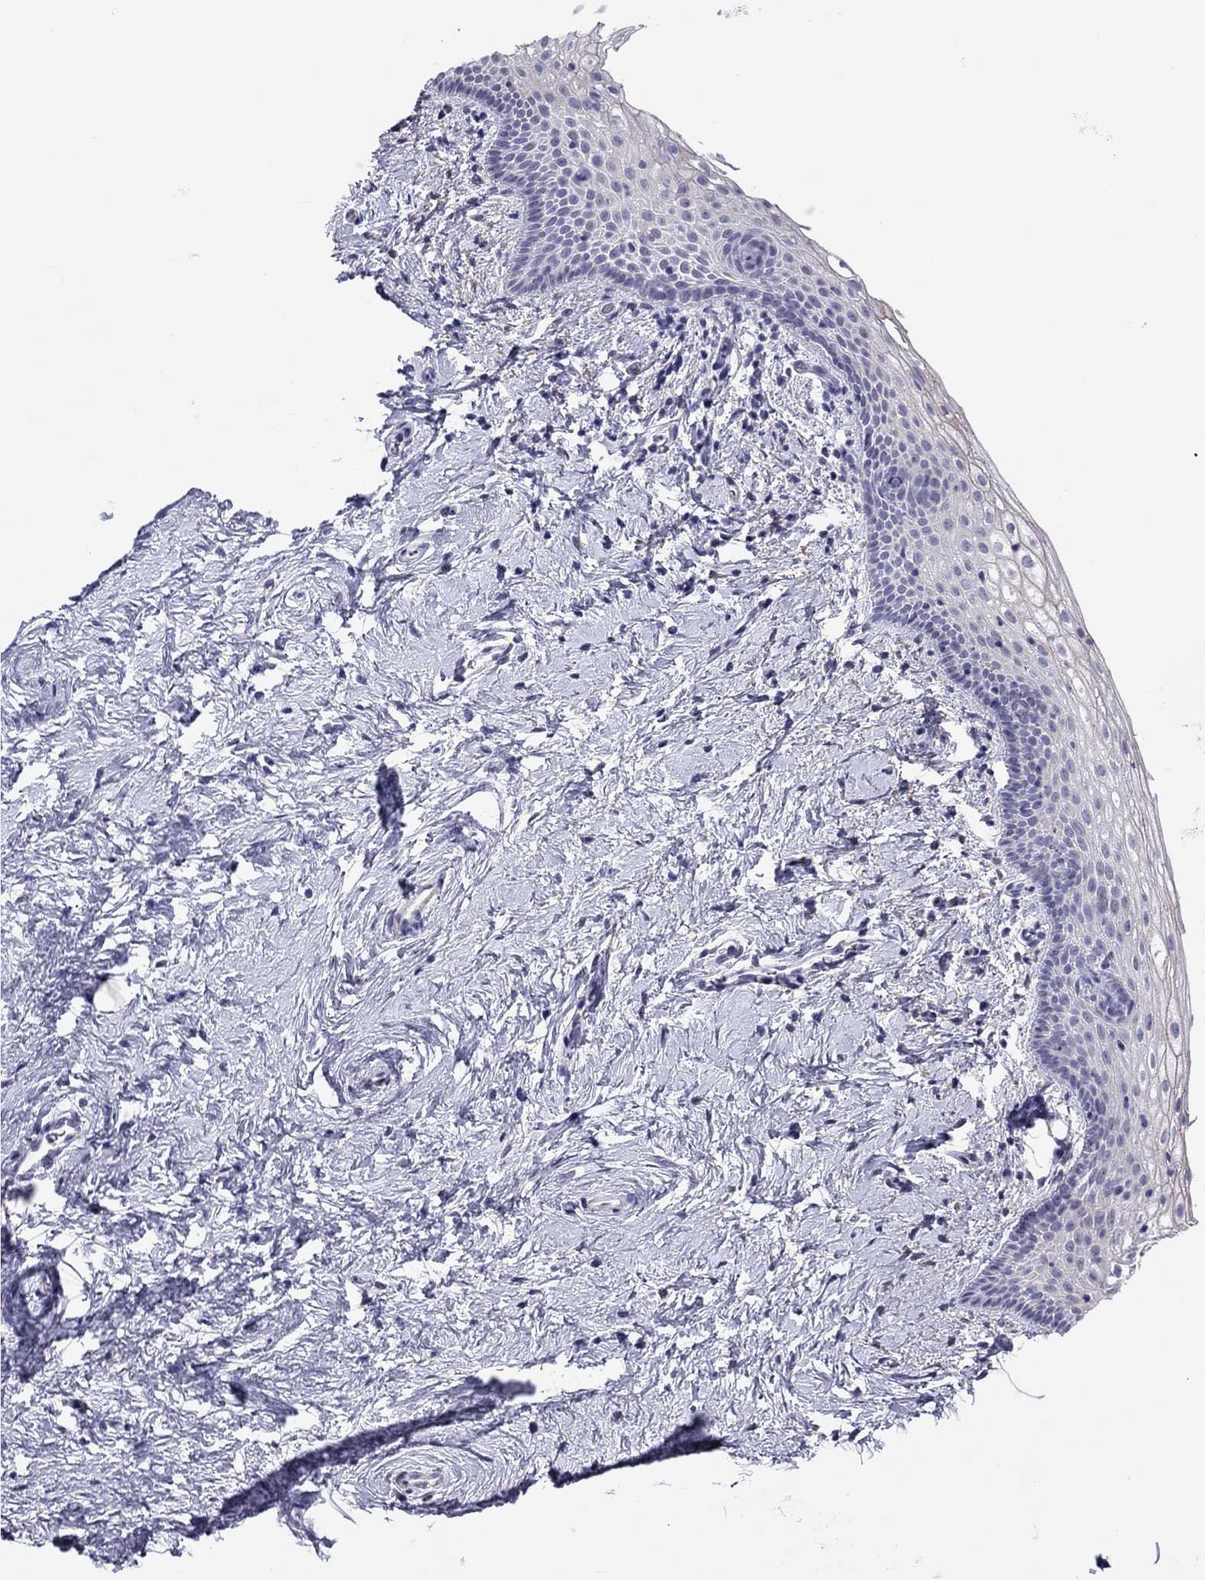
{"staining": {"intensity": "negative", "quantity": "none", "location": "none"}, "tissue": "vagina", "cell_type": "Squamous epithelial cells", "image_type": "normal", "snomed": [{"axis": "morphology", "description": "Normal tissue, NOS"}, {"axis": "topography", "description": "Vagina"}], "caption": "Immunohistochemistry (IHC) of normal human vagina displays no staining in squamous epithelial cells.", "gene": "MYMX", "patient": {"sex": "female", "age": 61}}